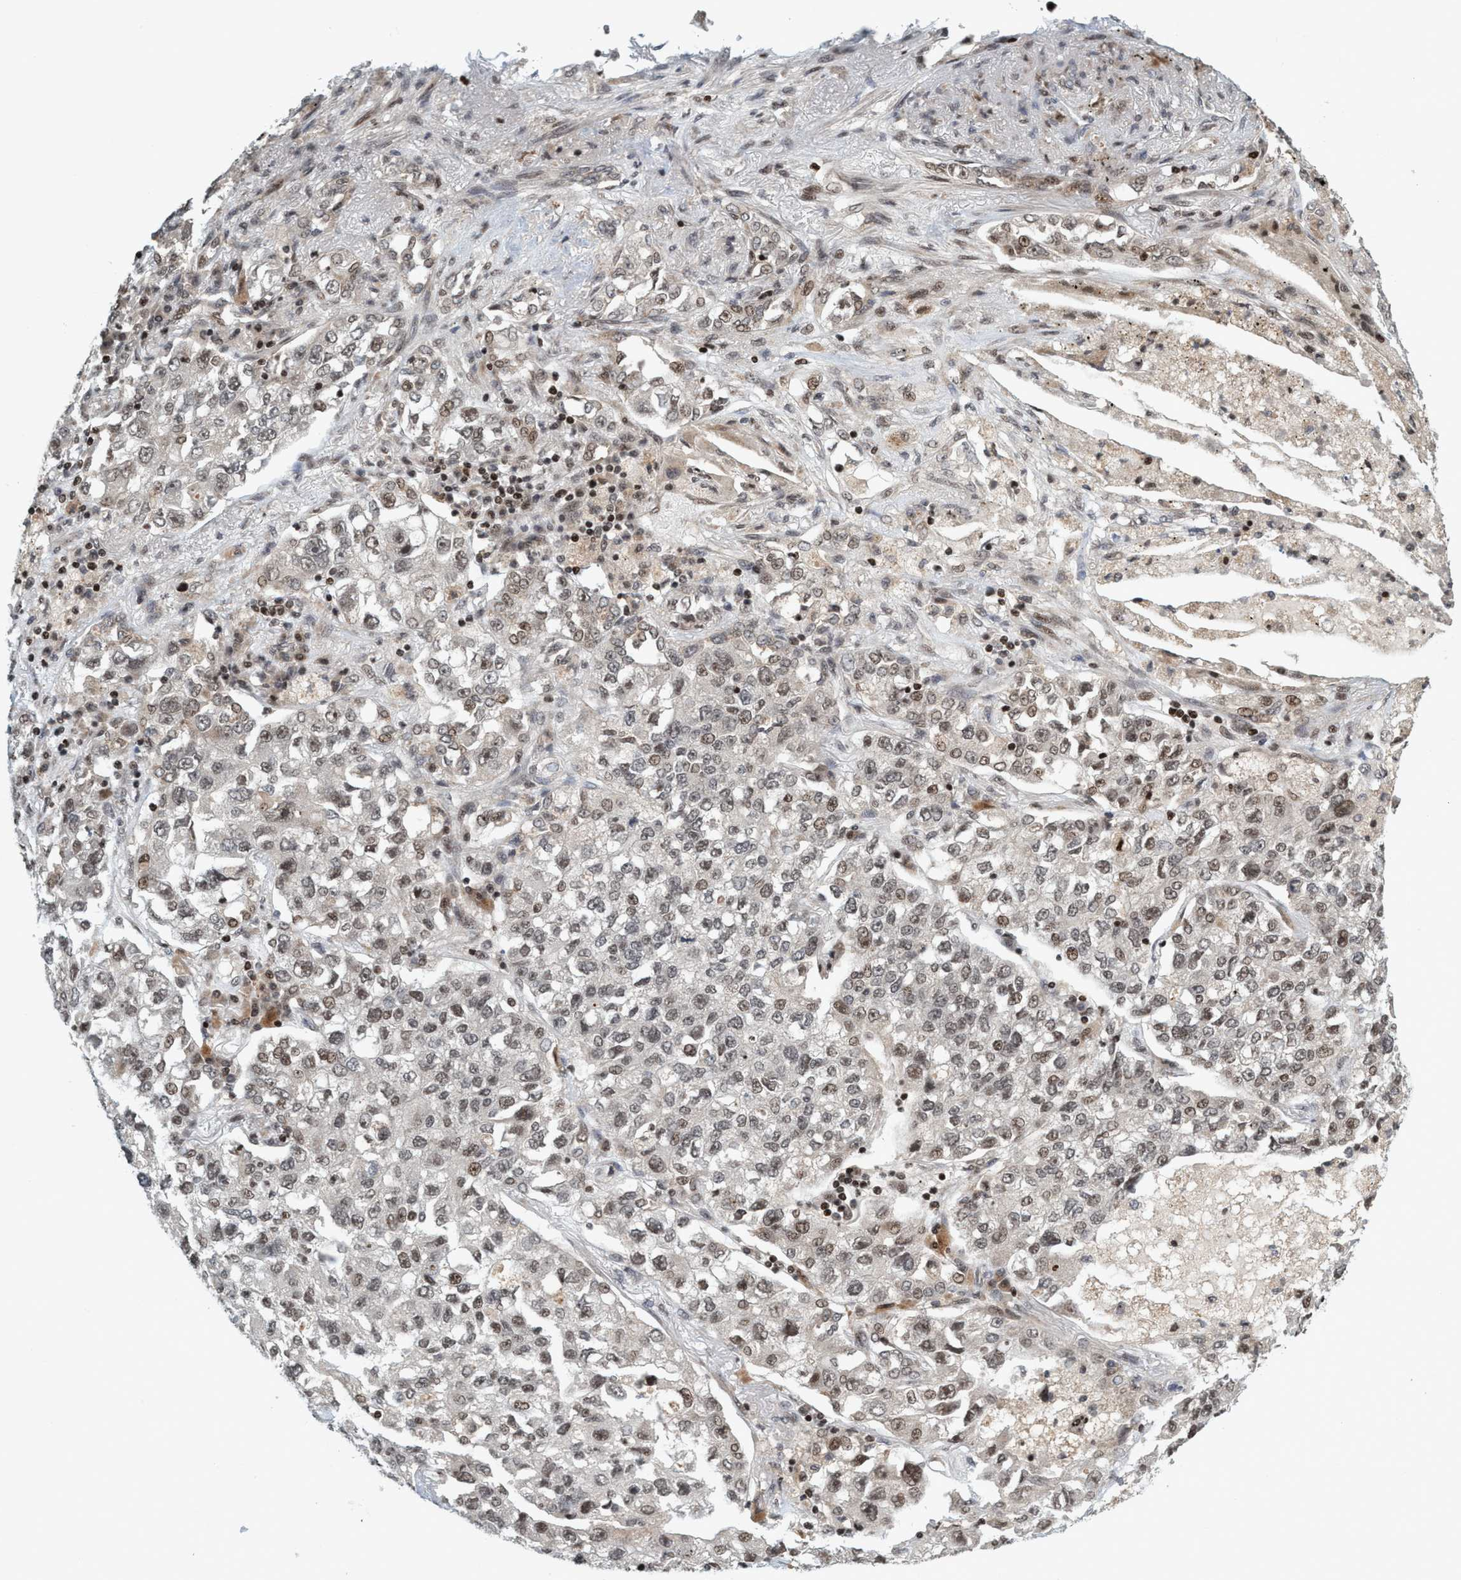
{"staining": {"intensity": "moderate", "quantity": "25%-75%", "location": "nuclear"}, "tissue": "lung cancer", "cell_type": "Tumor cells", "image_type": "cancer", "snomed": [{"axis": "morphology", "description": "Adenocarcinoma, NOS"}, {"axis": "topography", "description": "Lung"}], "caption": "Brown immunohistochemical staining in lung adenocarcinoma demonstrates moderate nuclear positivity in about 25%-75% of tumor cells. The staining was performed using DAB (3,3'-diaminobenzidine) to visualize the protein expression in brown, while the nuclei were stained in blue with hematoxylin (Magnification: 20x).", "gene": "SMCR8", "patient": {"sex": "male", "age": 49}}